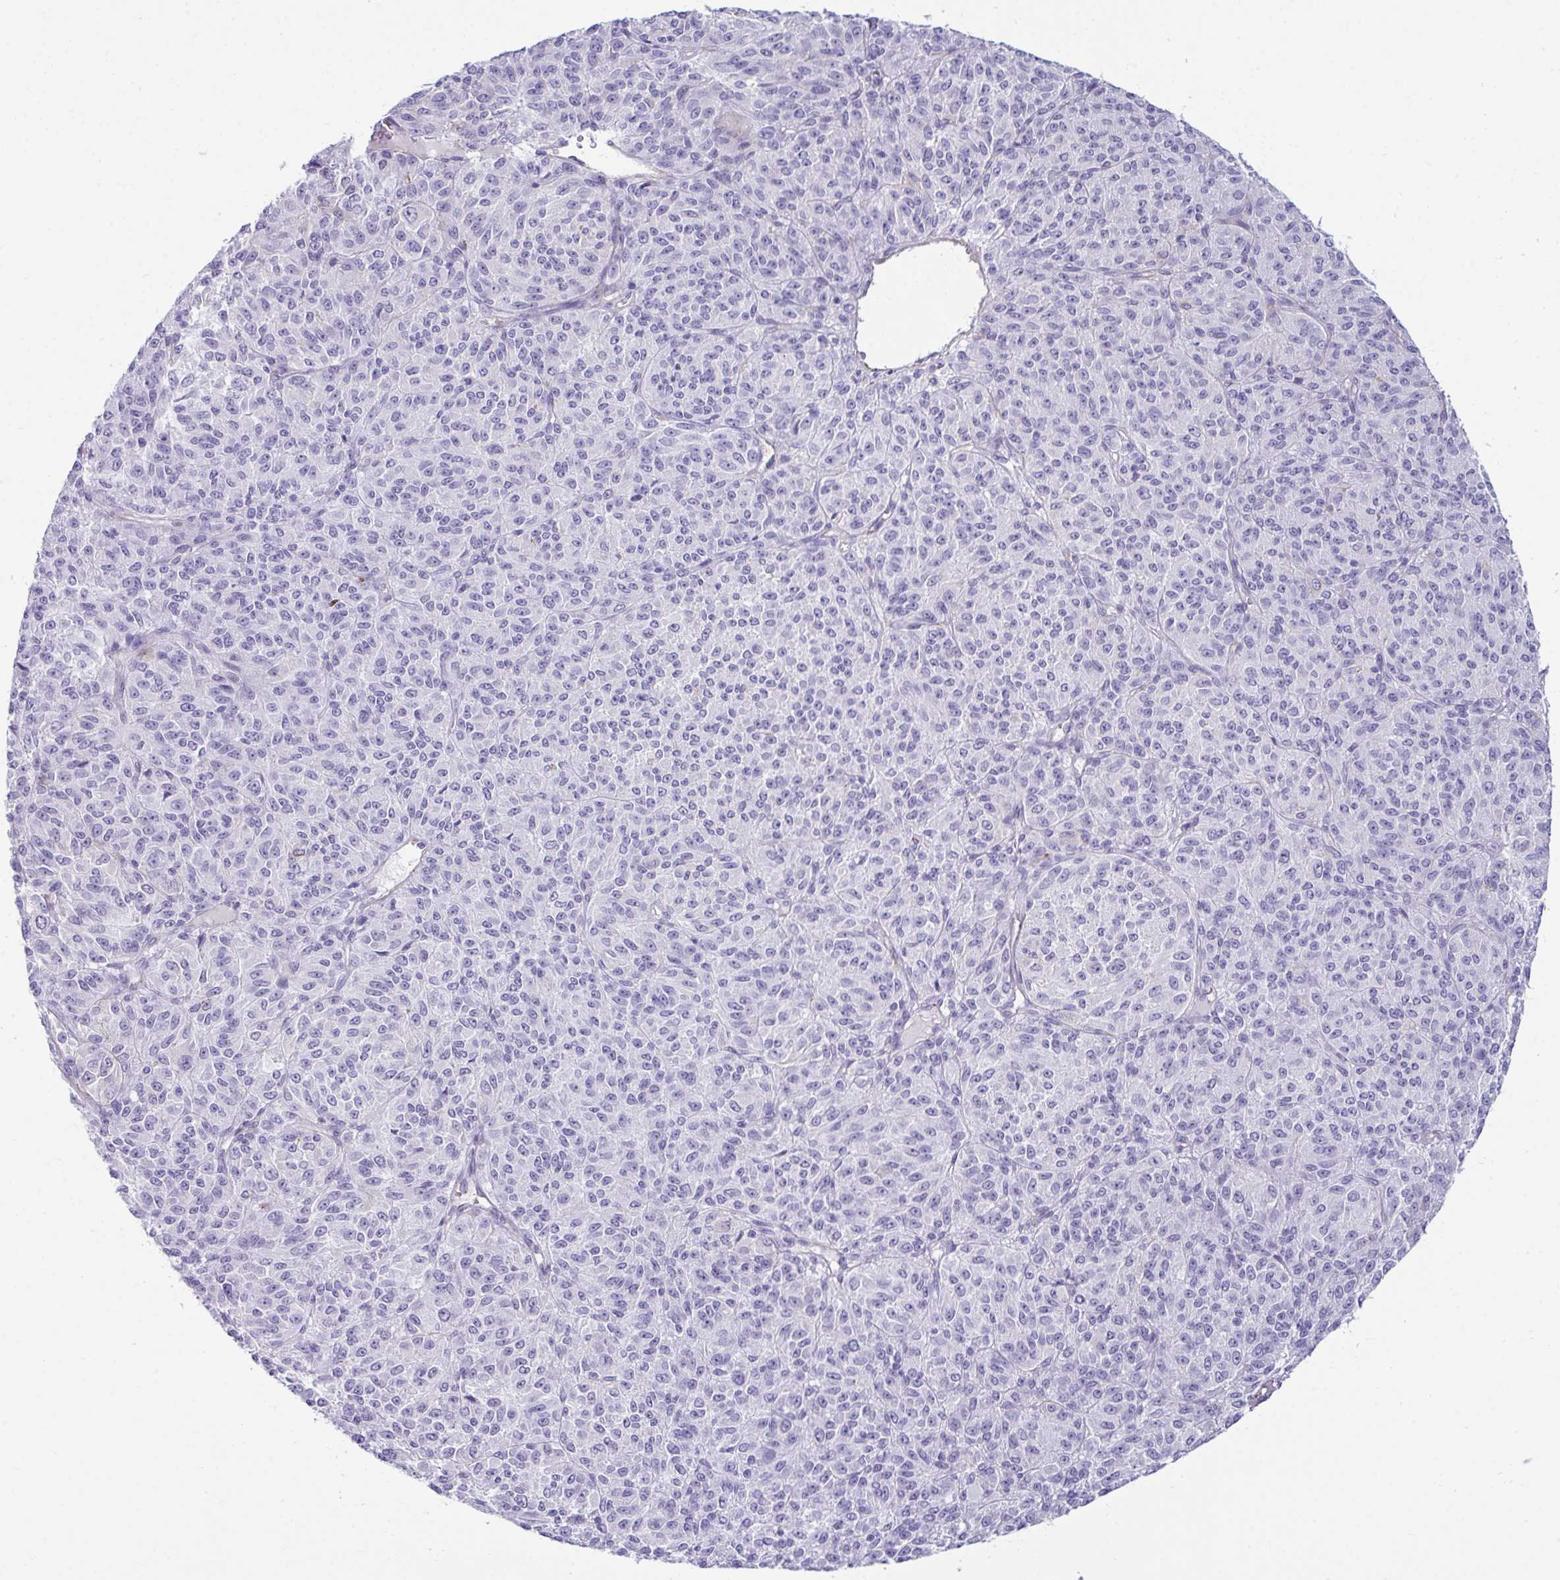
{"staining": {"intensity": "negative", "quantity": "none", "location": "none"}, "tissue": "melanoma", "cell_type": "Tumor cells", "image_type": "cancer", "snomed": [{"axis": "morphology", "description": "Malignant melanoma, Metastatic site"}, {"axis": "topography", "description": "Brain"}], "caption": "The image demonstrates no significant positivity in tumor cells of malignant melanoma (metastatic site).", "gene": "UBL3", "patient": {"sex": "female", "age": 56}}